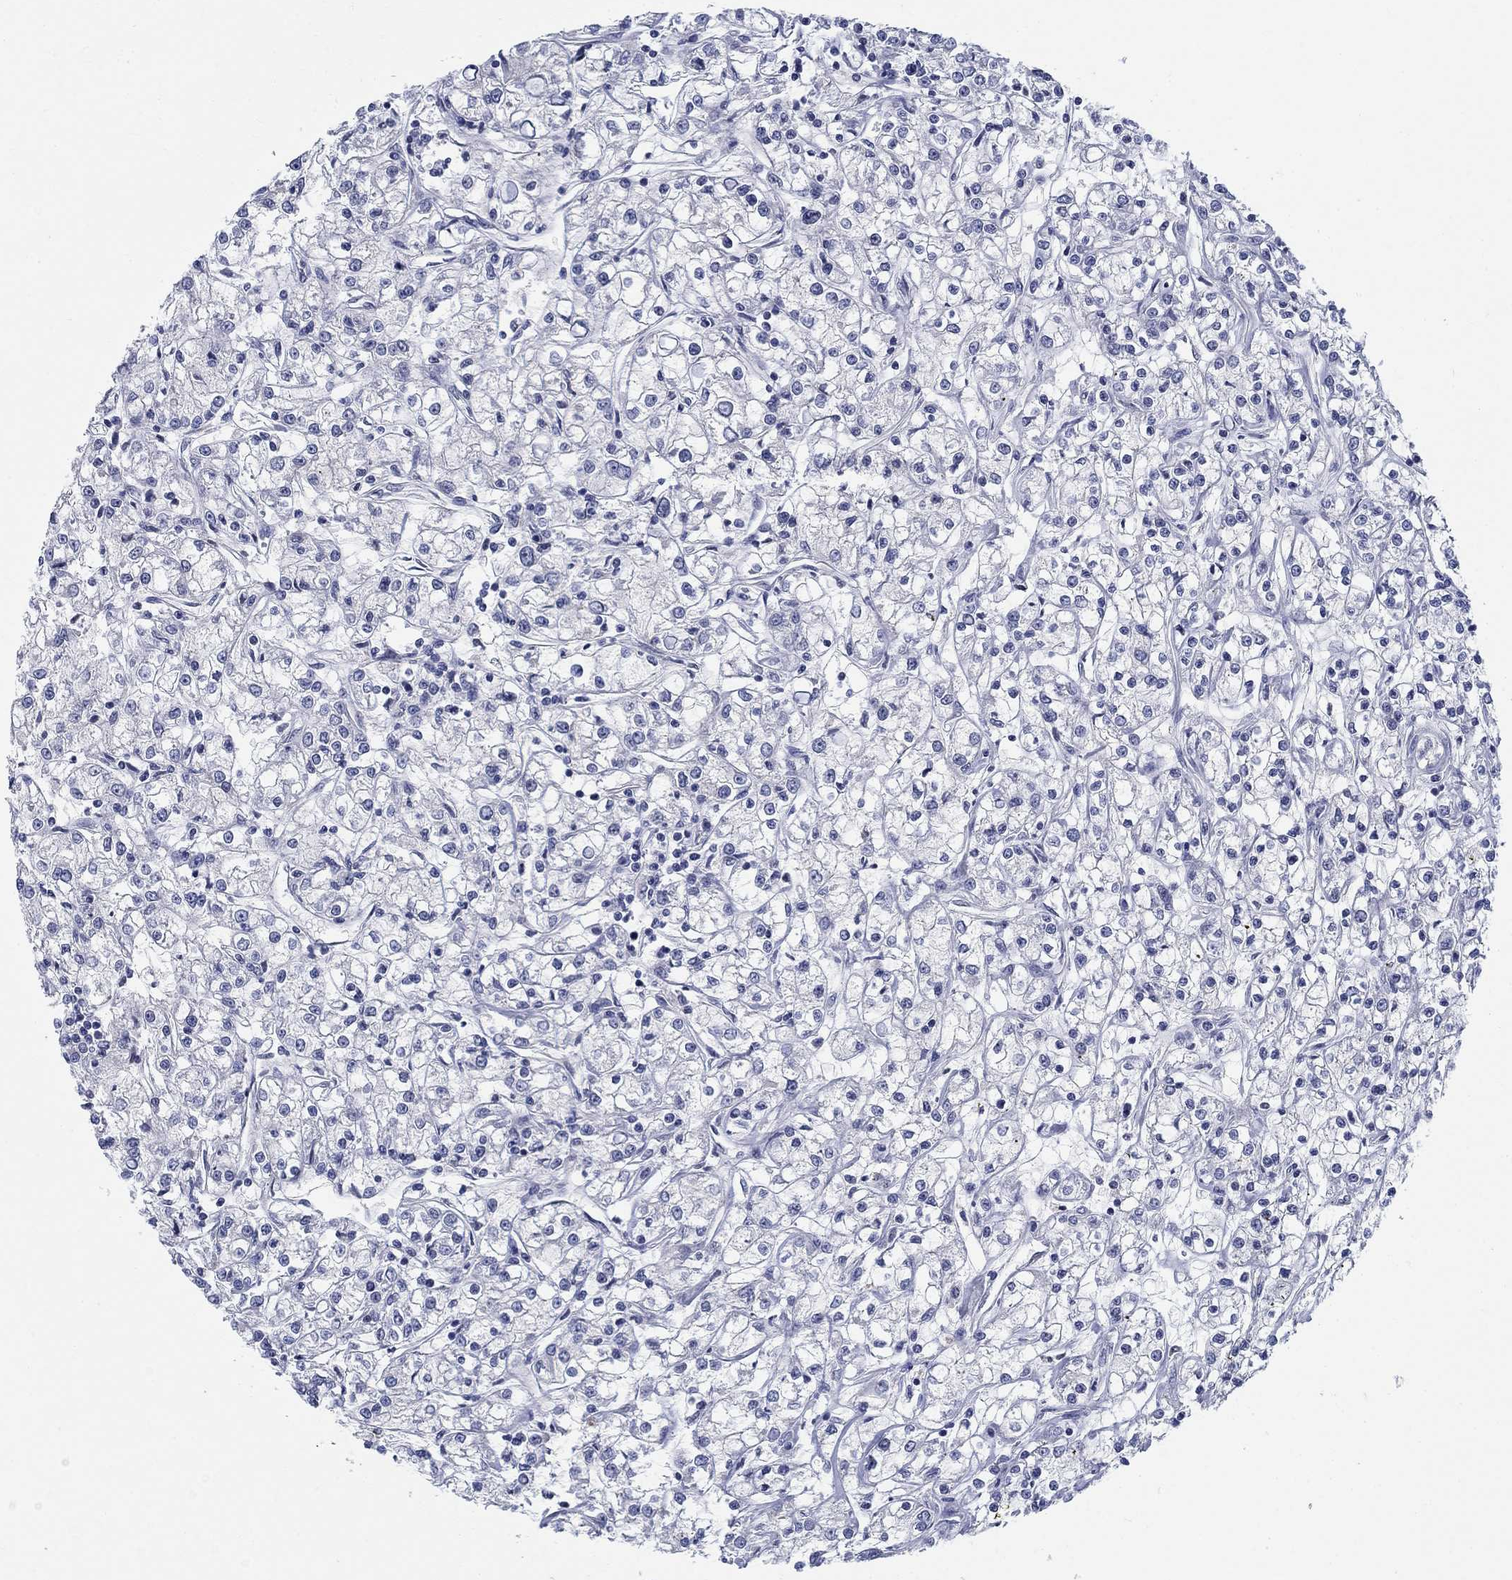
{"staining": {"intensity": "negative", "quantity": "none", "location": "none"}, "tissue": "renal cancer", "cell_type": "Tumor cells", "image_type": "cancer", "snomed": [{"axis": "morphology", "description": "Adenocarcinoma, NOS"}, {"axis": "topography", "description": "Kidney"}], "caption": "Immunohistochemical staining of human renal cancer demonstrates no significant staining in tumor cells. (DAB (3,3'-diaminobenzidine) immunohistochemistry, high magnification).", "gene": "SMIM18", "patient": {"sex": "female", "age": 59}}